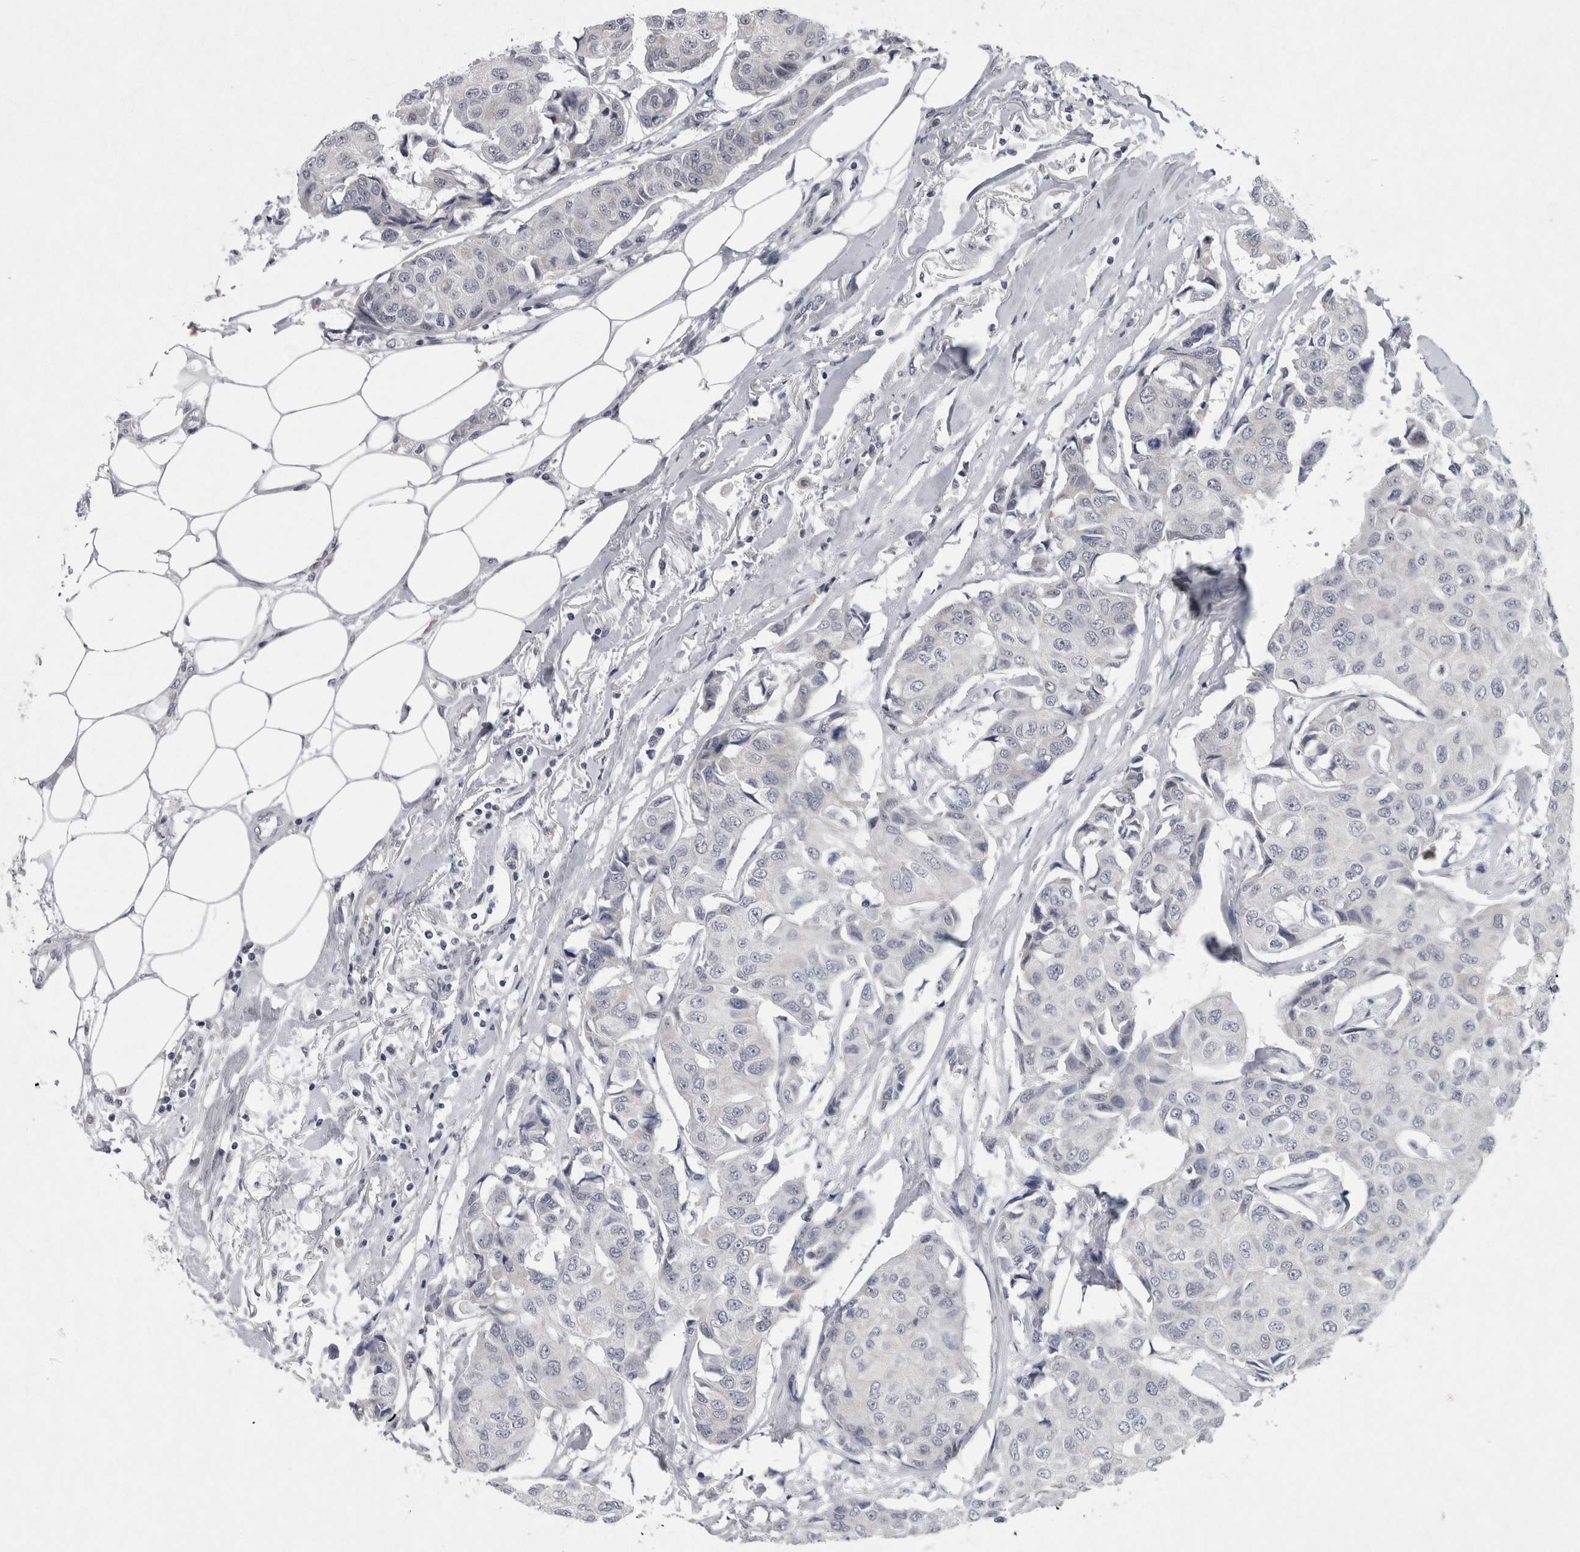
{"staining": {"intensity": "negative", "quantity": "none", "location": "none"}, "tissue": "breast cancer", "cell_type": "Tumor cells", "image_type": "cancer", "snomed": [{"axis": "morphology", "description": "Duct carcinoma"}, {"axis": "topography", "description": "Breast"}], "caption": "Invasive ductal carcinoma (breast) was stained to show a protein in brown. There is no significant expression in tumor cells. (DAB immunohistochemistry, high magnification).", "gene": "WNT7A", "patient": {"sex": "female", "age": 80}}